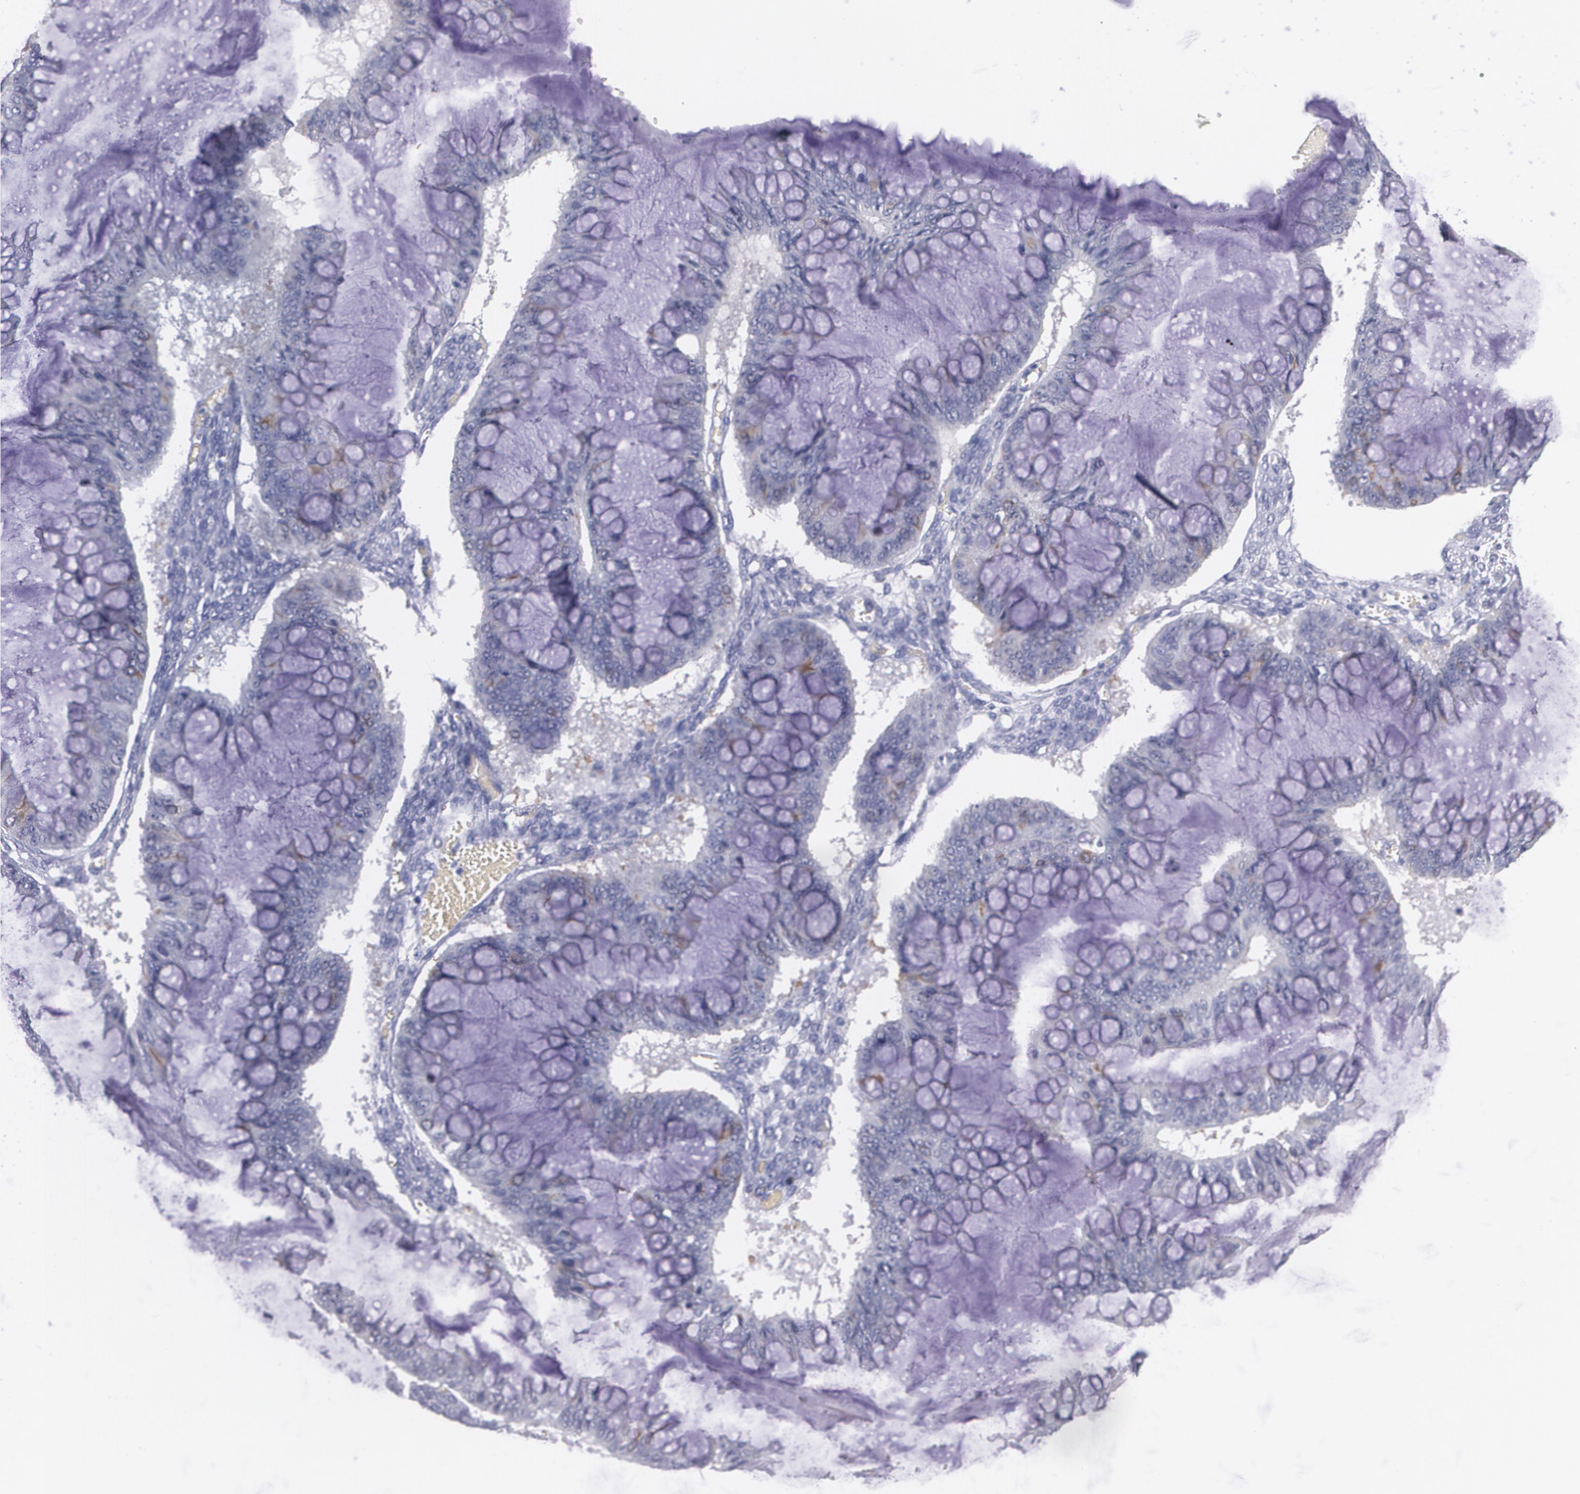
{"staining": {"intensity": "moderate", "quantity": "<25%", "location": "cytoplasmic/membranous"}, "tissue": "ovarian cancer", "cell_type": "Tumor cells", "image_type": "cancer", "snomed": [{"axis": "morphology", "description": "Cystadenocarcinoma, mucinous, NOS"}, {"axis": "topography", "description": "Ovary"}], "caption": "Immunohistochemical staining of human mucinous cystadenocarcinoma (ovarian) shows low levels of moderate cytoplasmic/membranous protein staining in approximately <25% of tumor cells.", "gene": "HMMR", "patient": {"sex": "female", "age": 73}}